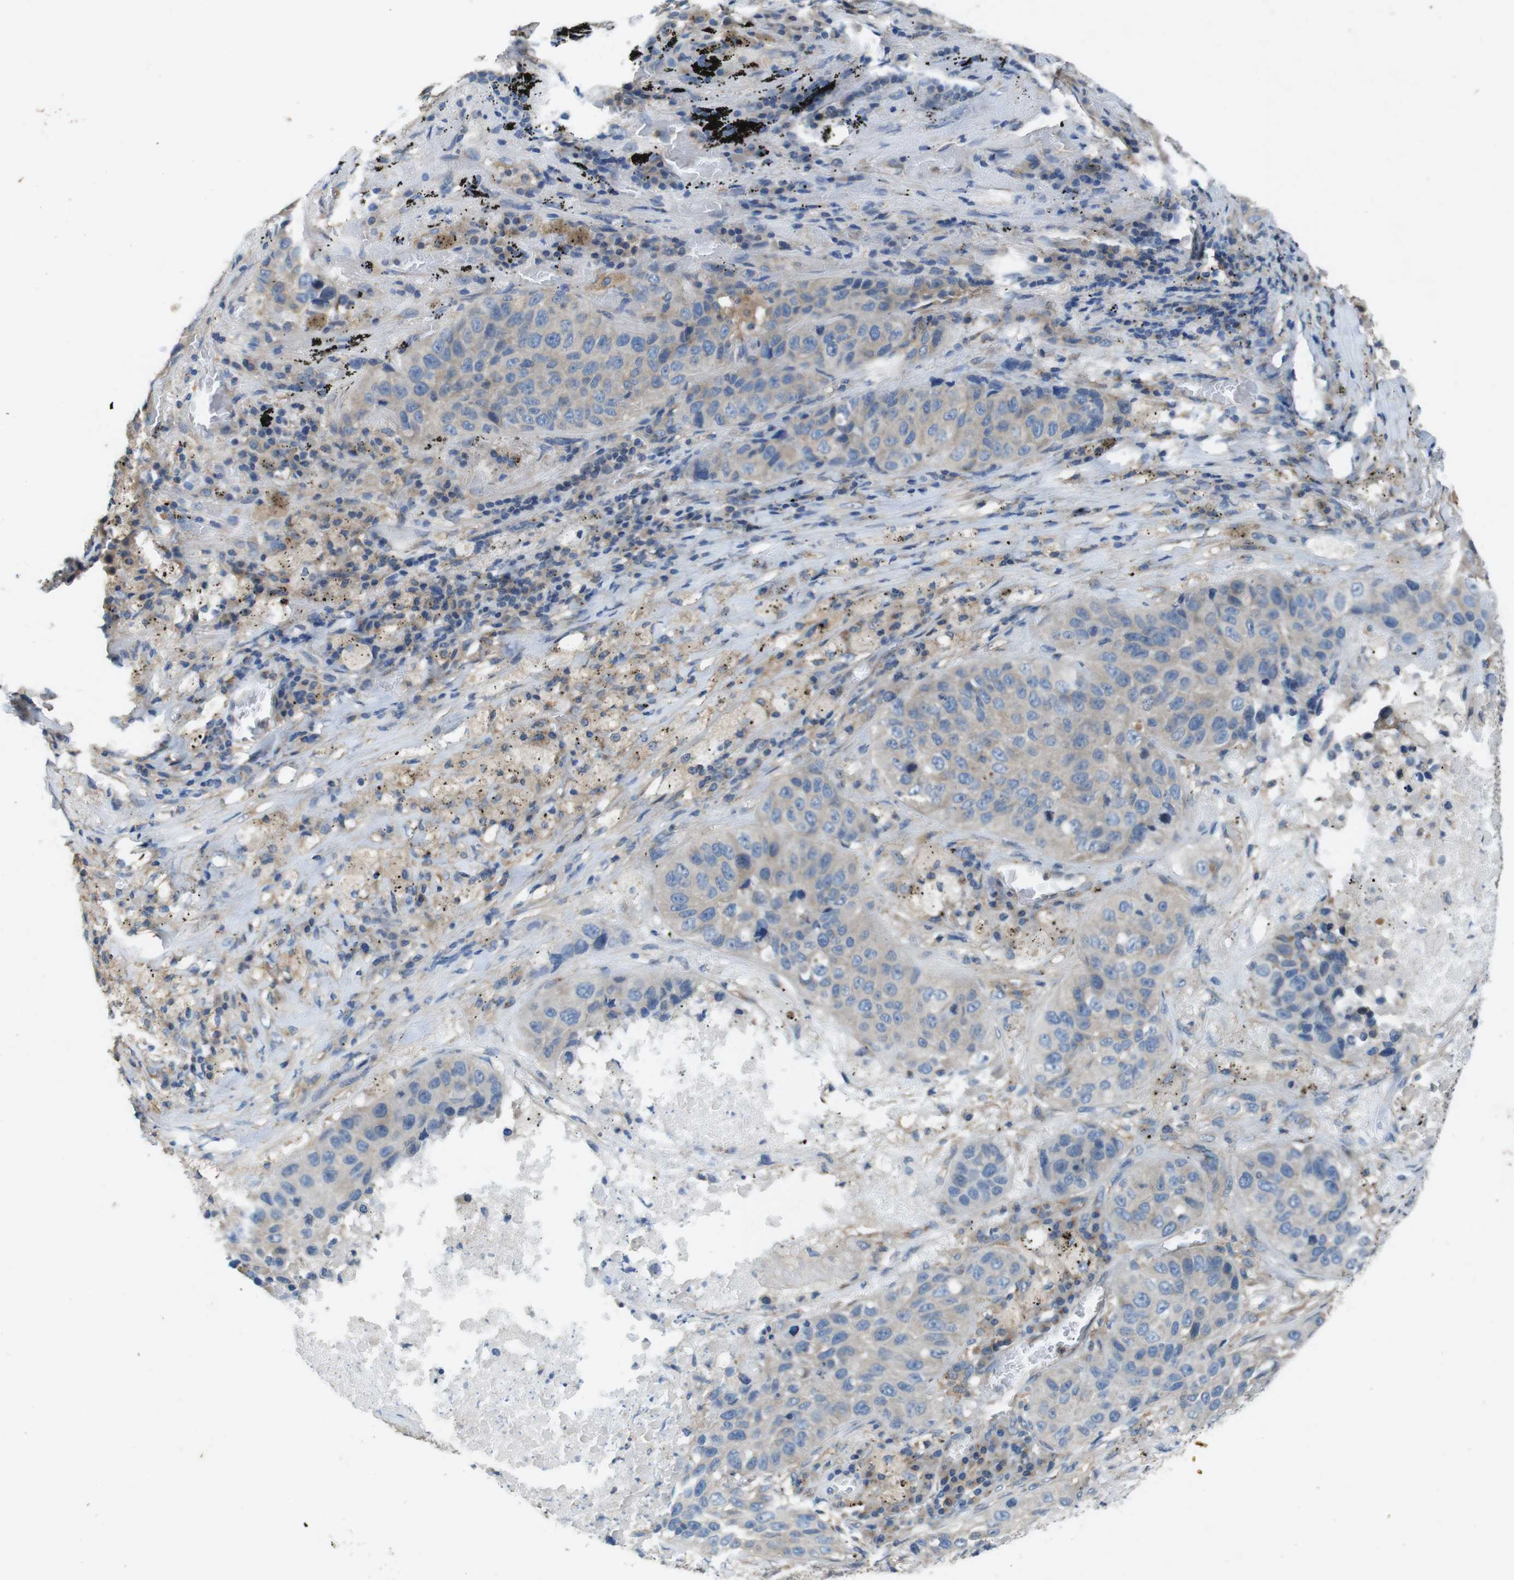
{"staining": {"intensity": "weak", "quantity": "<25%", "location": "cytoplasmic/membranous"}, "tissue": "lung cancer", "cell_type": "Tumor cells", "image_type": "cancer", "snomed": [{"axis": "morphology", "description": "Squamous cell carcinoma, NOS"}, {"axis": "topography", "description": "Lung"}], "caption": "High magnification brightfield microscopy of lung cancer (squamous cell carcinoma) stained with DAB (3,3'-diaminobenzidine) (brown) and counterstained with hematoxylin (blue): tumor cells show no significant positivity. (Stains: DAB immunohistochemistry (IHC) with hematoxylin counter stain, Microscopy: brightfield microscopy at high magnification).", "gene": "DCTN1", "patient": {"sex": "male", "age": 57}}